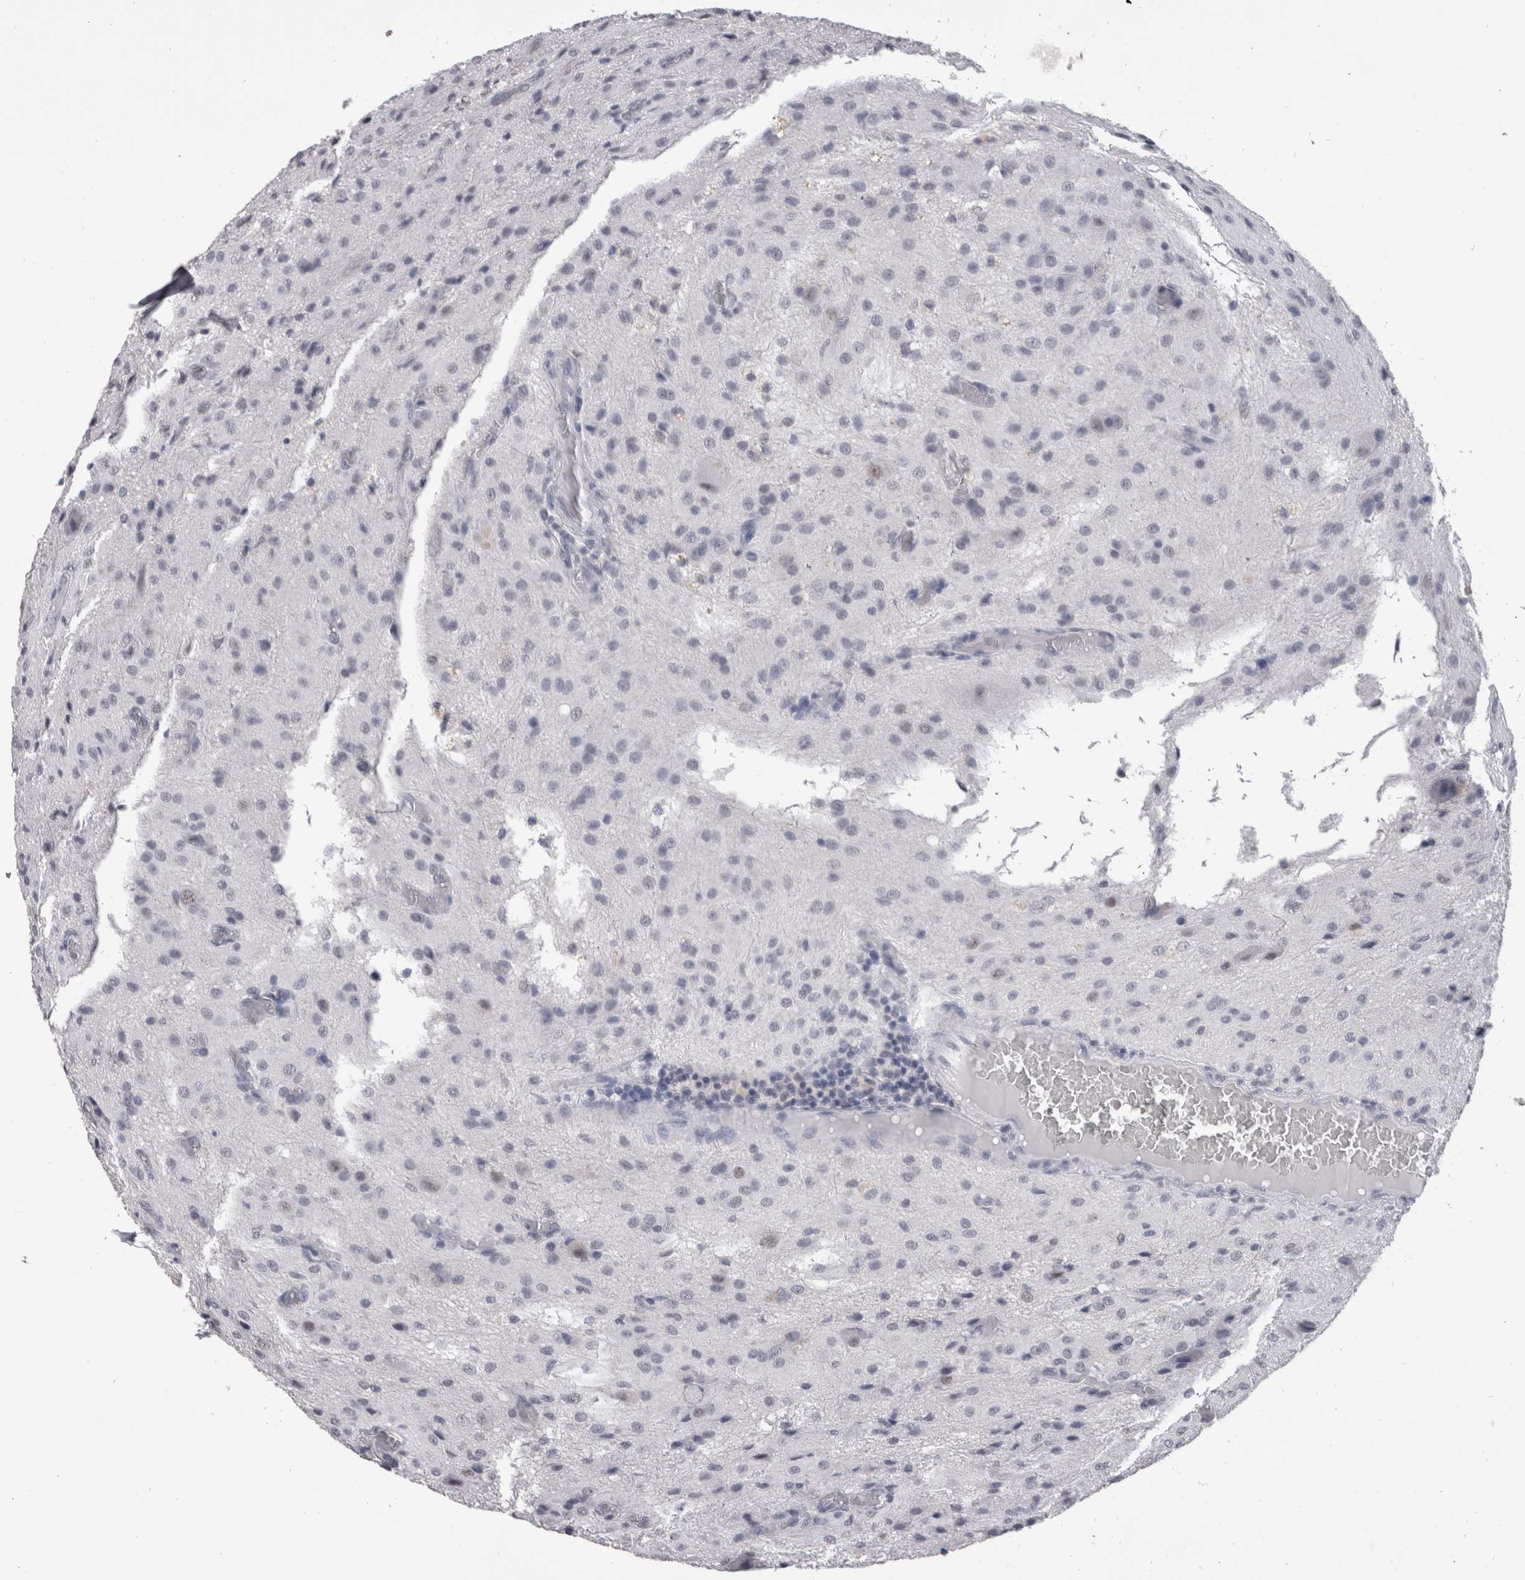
{"staining": {"intensity": "weak", "quantity": "<25%", "location": "nuclear"}, "tissue": "glioma", "cell_type": "Tumor cells", "image_type": "cancer", "snomed": [{"axis": "morphology", "description": "Glioma, malignant, High grade"}, {"axis": "topography", "description": "Brain"}], "caption": "High magnification brightfield microscopy of malignant glioma (high-grade) stained with DAB (3,3'-diaminobenzidine) (brown) and counterstained with hematoxylin (blue): tumor cells show no significant staining. Nuclei are stained in blue.", "gene": "DDX17", "patient": {"sex": "female", "age": 59}}